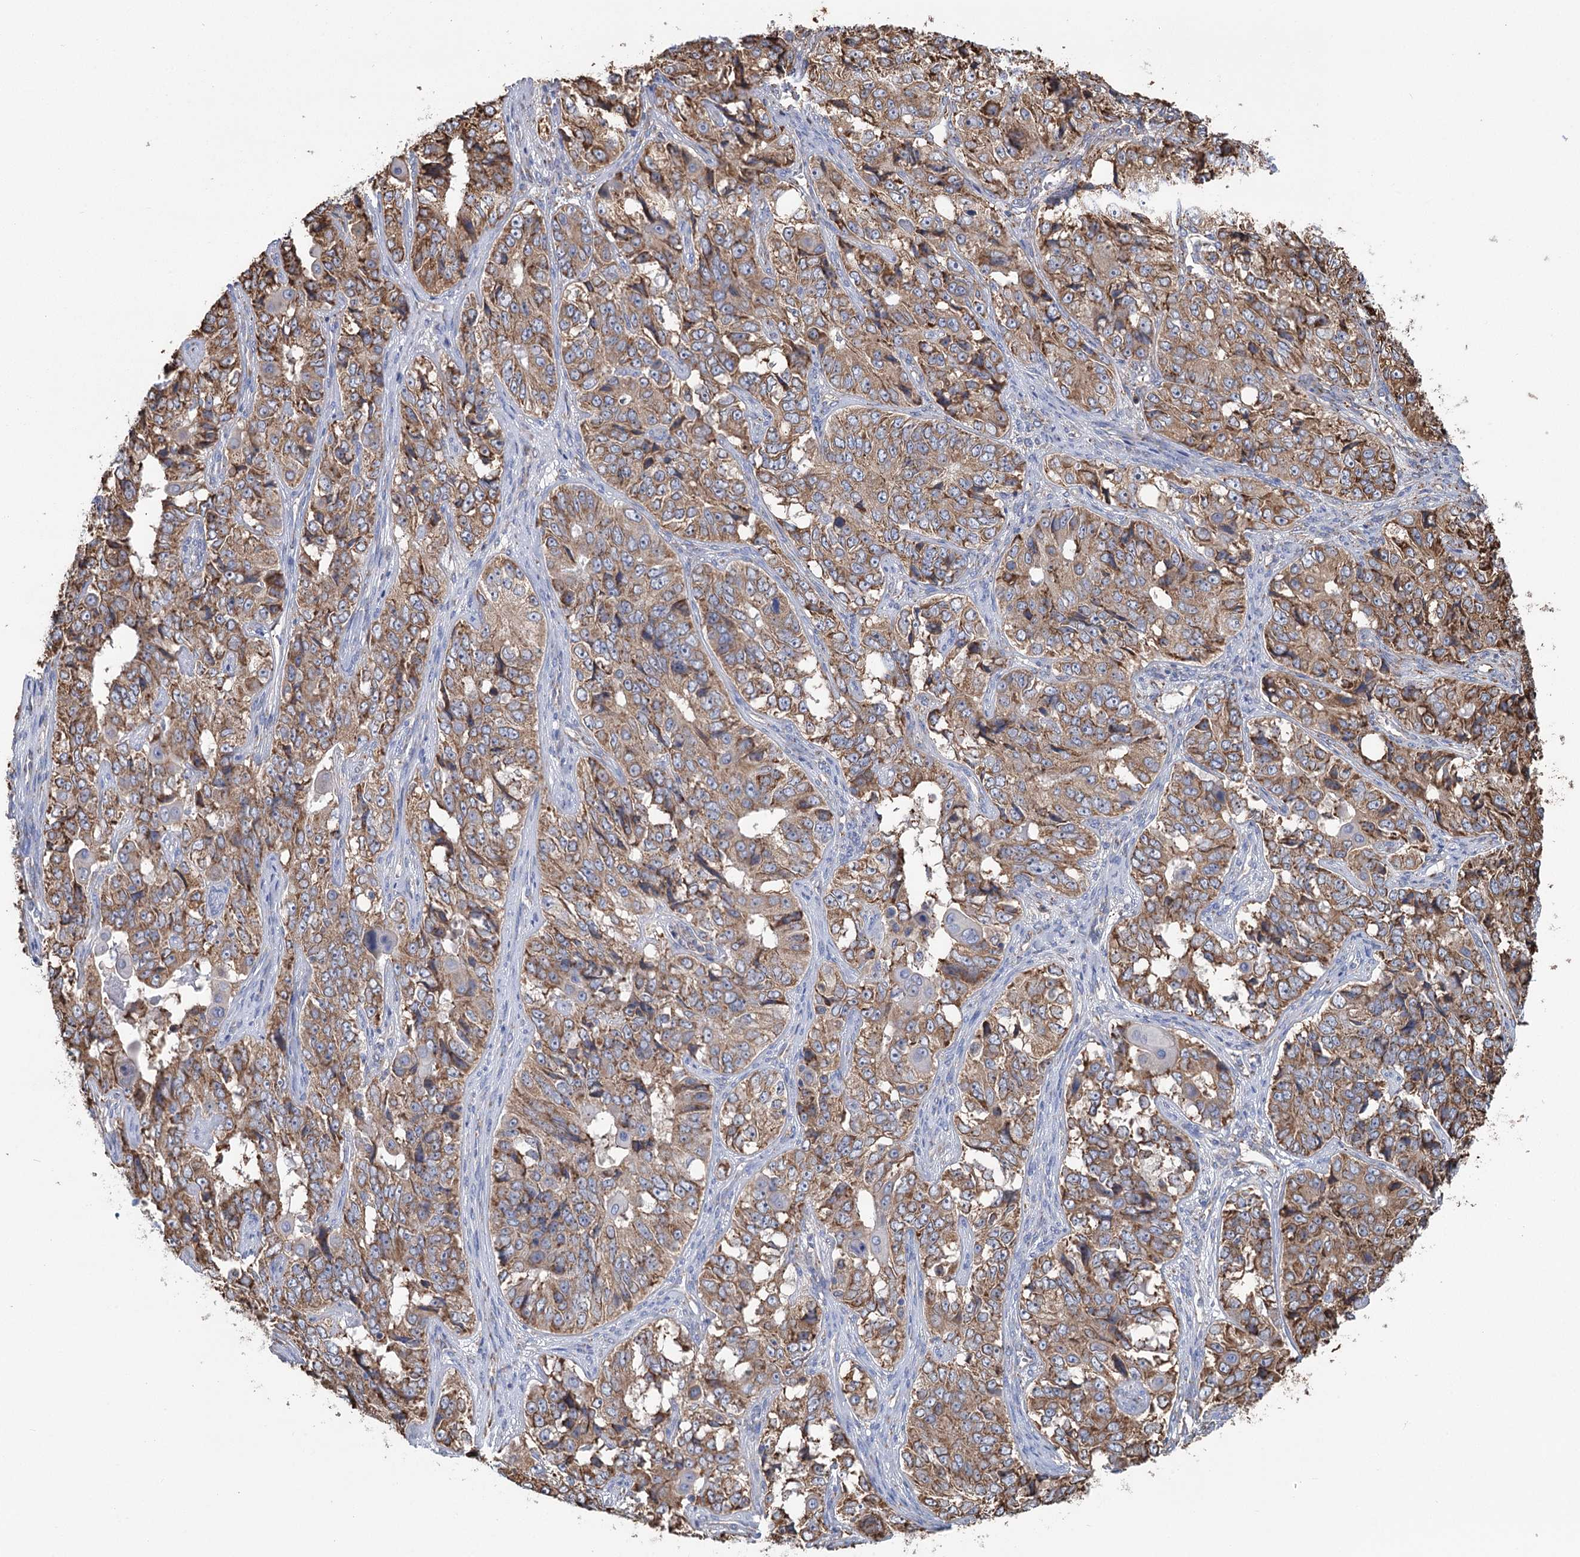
{"staining": {"intensity": "moderate", "quantity": ">75%", "location": "cytoplasmic/membranous"}, "tissue": "ovarian cancer", "cell_type": "Tumor cells", "image_type": "cancer", "snomed": [{"axis": "morphology", "description": "Carcinoma, endometroid"}, {"axis": "topography", "description": "Ovary"}], "caption": "This micrograph displays ovarian cancer (endometroid carcinoma) stained with immunohistochemistry (IHC) to label a protein in brown. The cytoplasmic/membranous of tumor cells show moderate positivity for the protein. Nuclei are counter-stained blue.", "gene": "METTL24", "patient": {"sex": "female", "age": 51}}